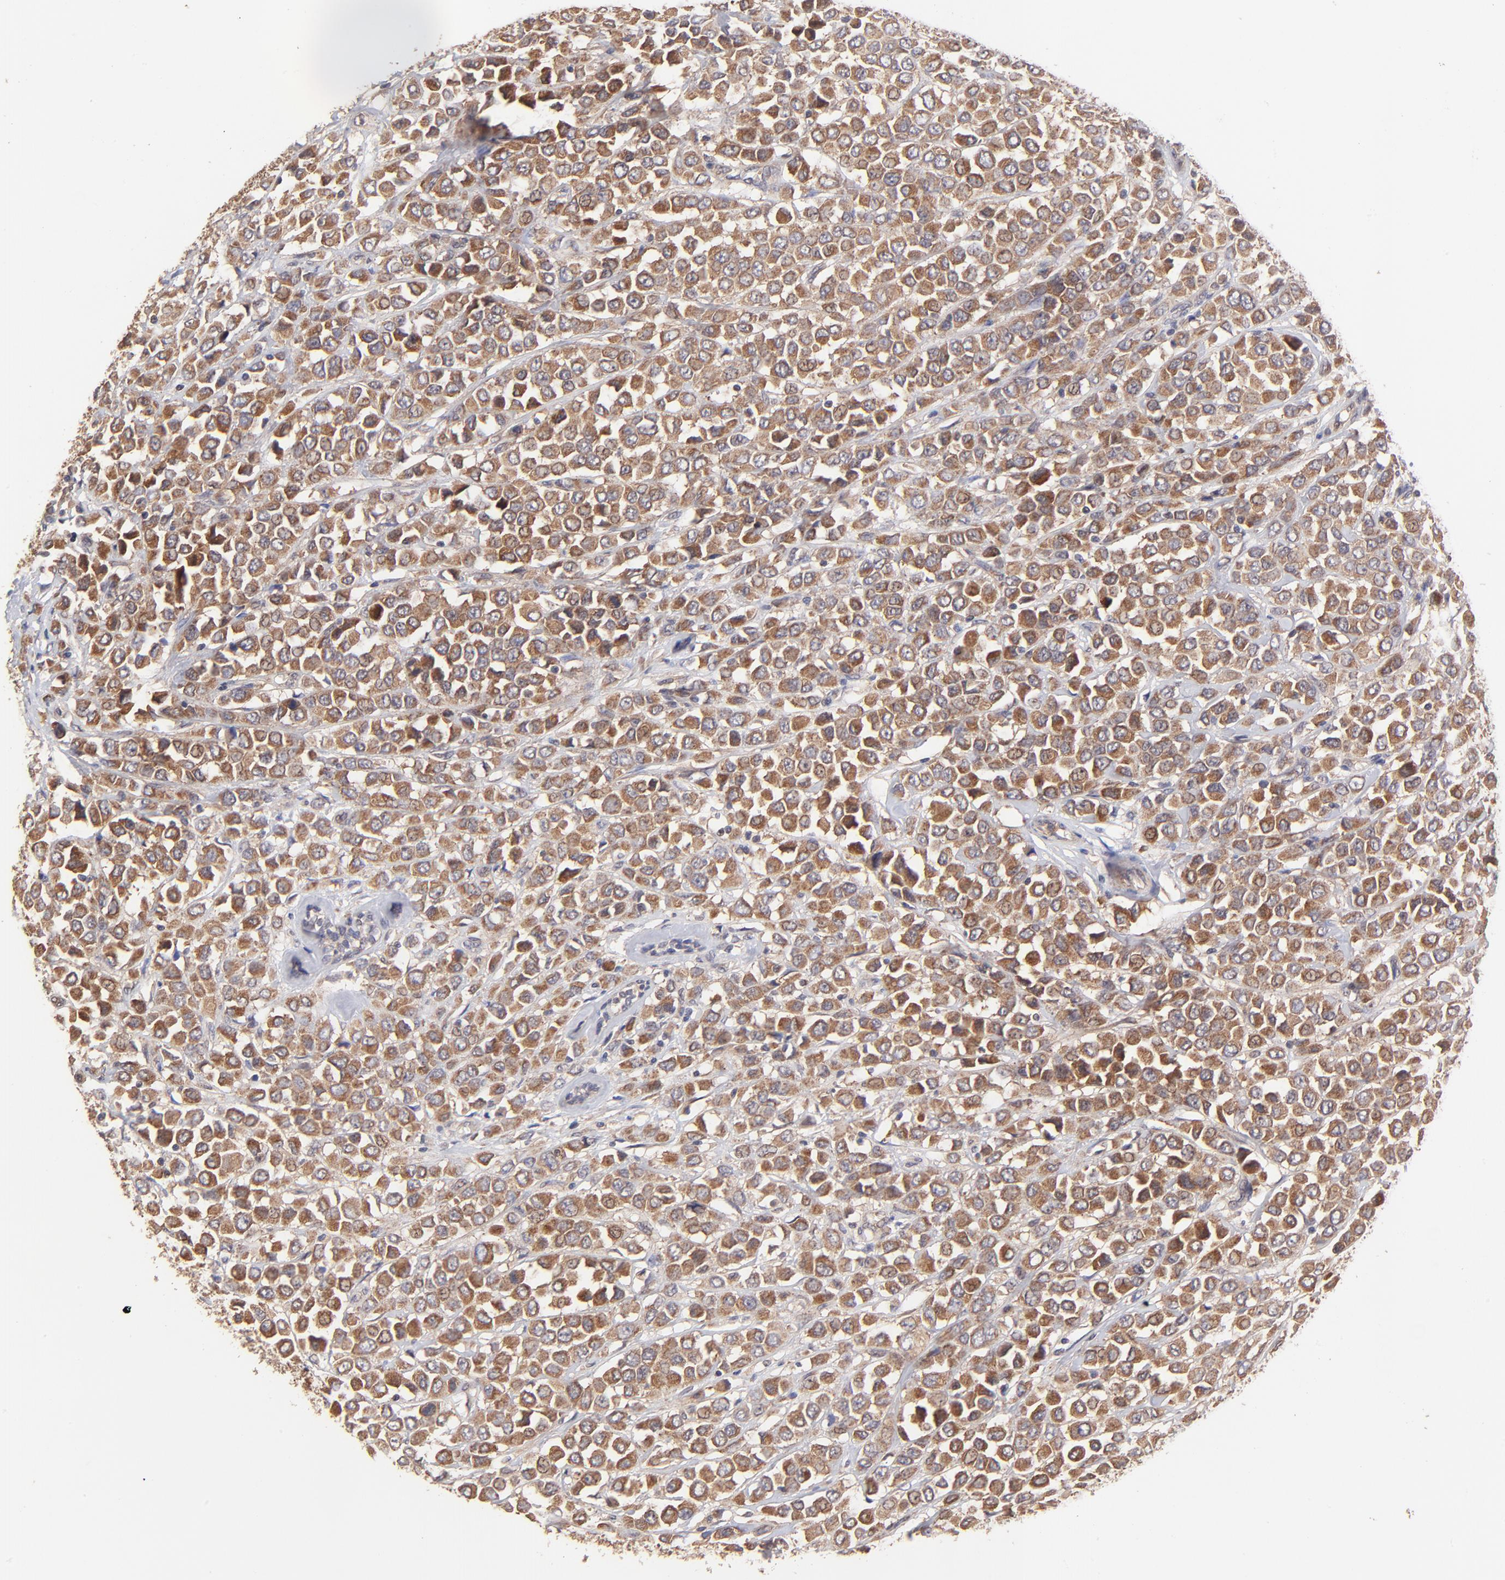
{"staining": {"intensity": "strong", "quantity": ">75%", "location": "cytoplasmic/membranous"}, "tissue": "breast cancer", "cell_type": "Tumor cells", "image_type": "cancer", "snomed": [{"axis": "morphology", "description": "Duct carcinoma"}, {"axis": "topography", "description": "Breast"}], "caption": "Breast intraductal carcinoma stained with immunohistochemistry (IHC) demonstrates strong cytoplasmic/membranous expression in approximately >75% of tumor cells.", "gene": "BAIAP2L2", "patient": {"sex": "female", "age": 61}}